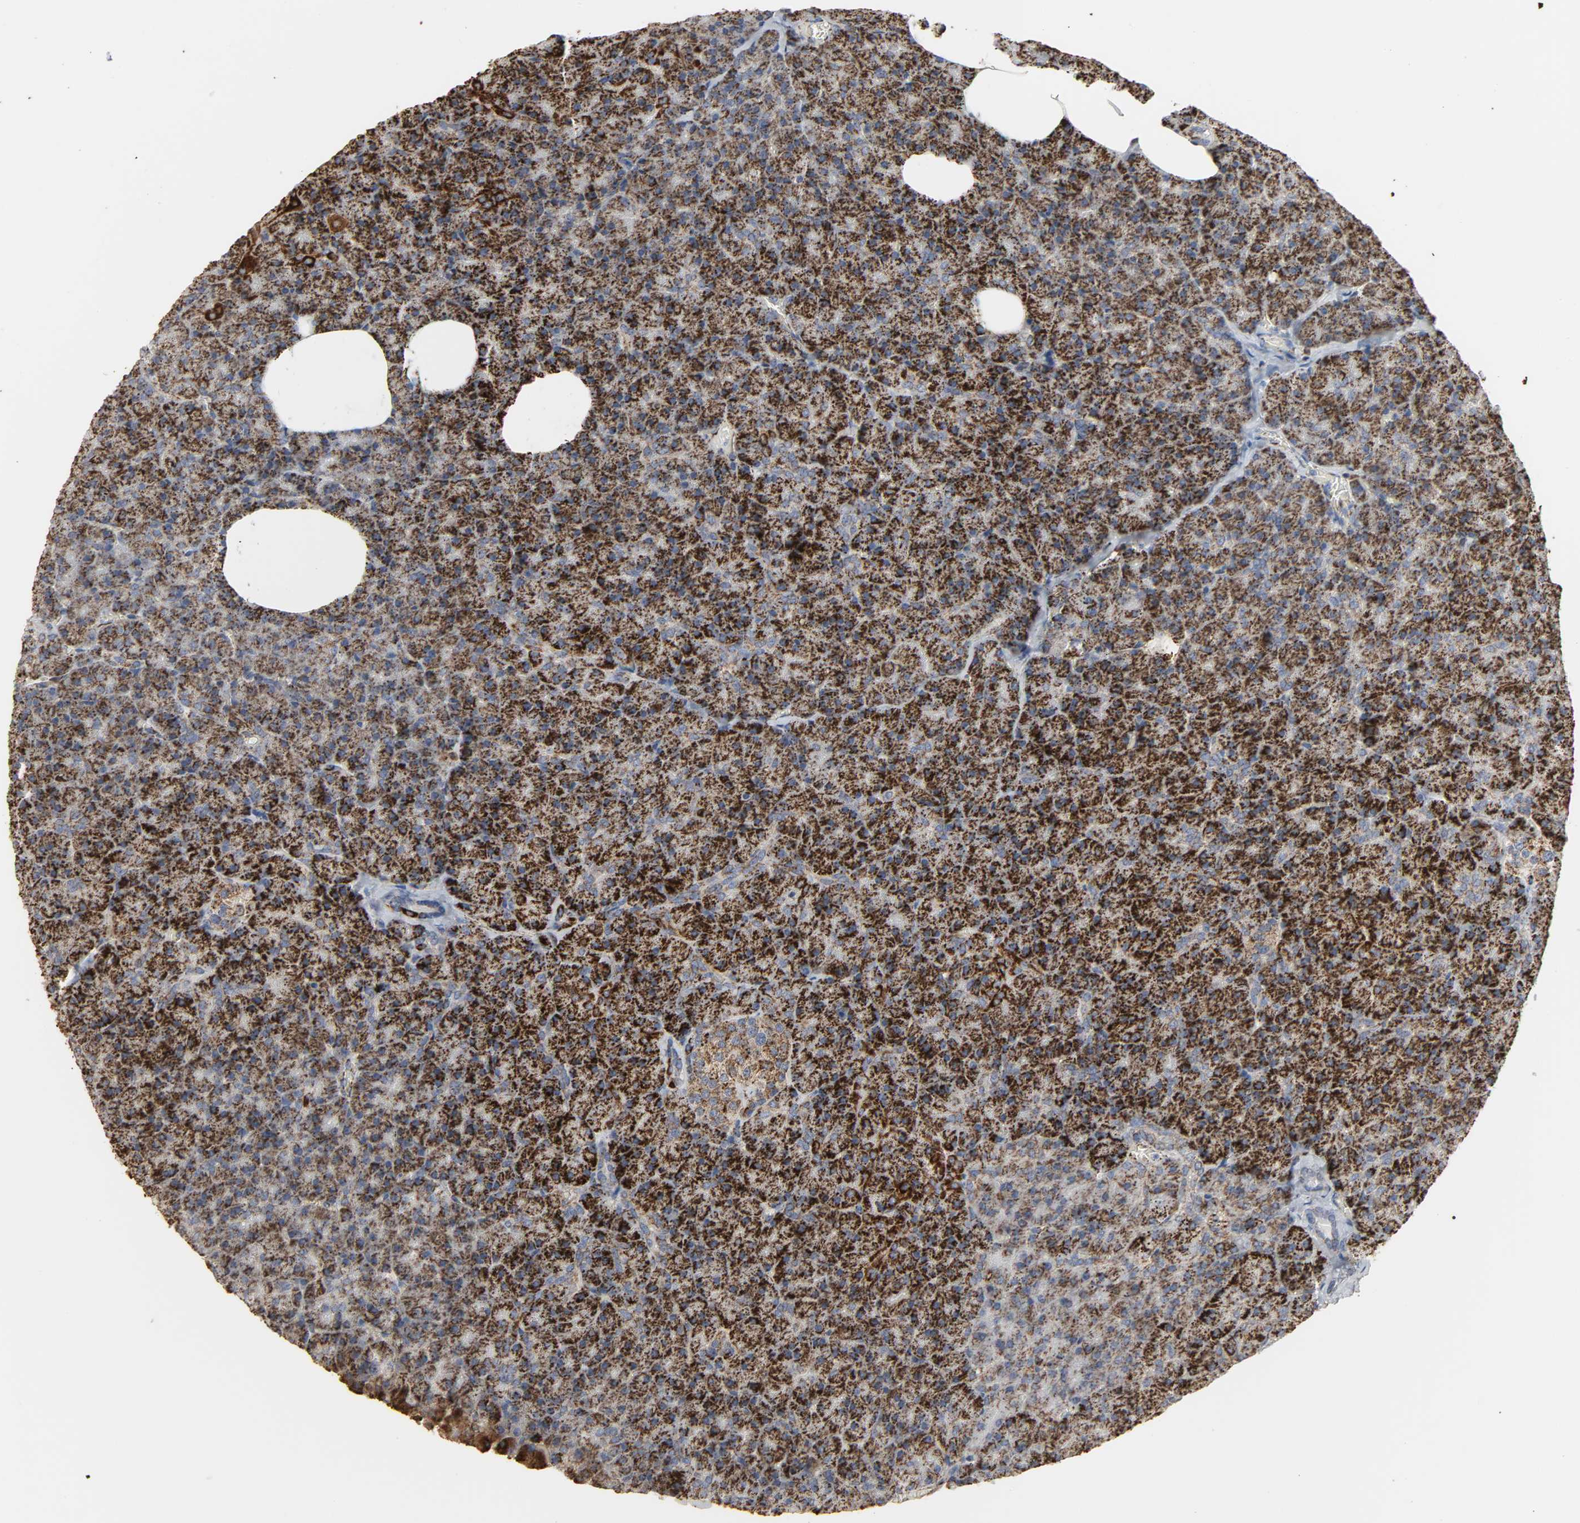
{"staining": {"intensity": "strong", "quantity": ">75%", "location": "cytoplasmic/membranous"}, "tissue": "pancreas", "cell_type": "Exocrine glandular cells", "image_type": "normal", "snomed": [{"axis": "morphology", "description": "Normal tissue, NOS"}, {"axis": "topography", "description": "Pancreas"}], "caption": "Protein expression analysis of unremarkable pancreas displays strong cytoplasmic/membranous expression in about >75% of exocrine glandular cells. (brown staining indicates protein expression, while blue staining denotes nuclei).", "gene": "ACAT1", "patient": {"sex": "female", "age": 35}}